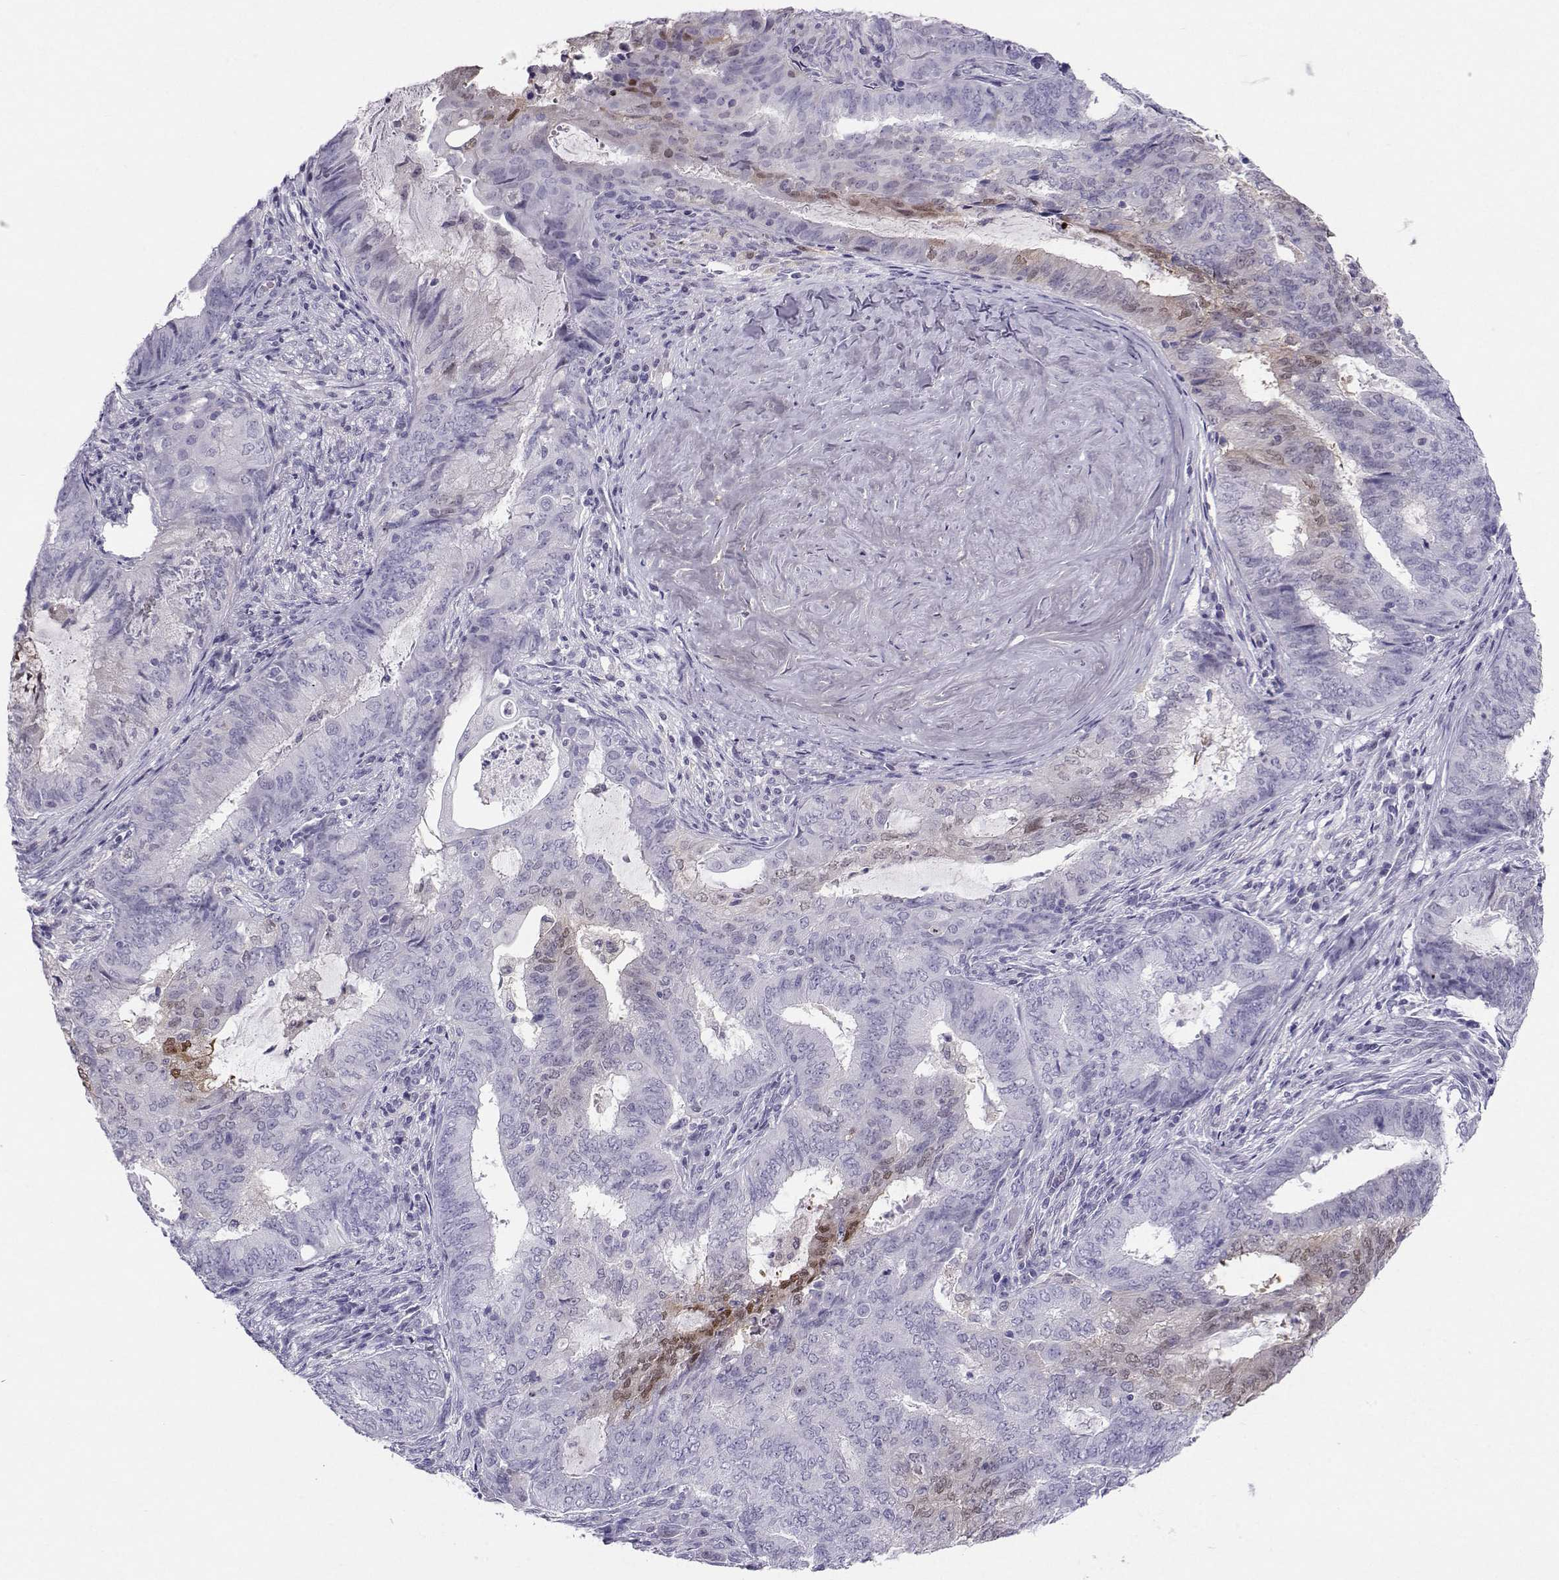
{"staining": {"intensity": "moderate", "quantity": "<25%", "location": "nuclear"}, "tissue": "endometrial cancer", "cell_type": "Tumor cells", "image_type": "cancer", "snomed": [{"axis": "morphology", "description": "Adenocarcinoma, NOS"}, {"axis": "topography", "description": "Endometrium"}], "caption": "Endometrial cancer (adenocarcinoma) was stained to show a protein in brown. There is low levels of moderate nuclear expression in approximately <25% of tumor cells. The staining is performed using DAB brown chromogen to label protein expression. The nuclei are counter-stained blue using hematoxylin.", "gene": "PGK1", "patient": {"sex": "female", "age": 62}}